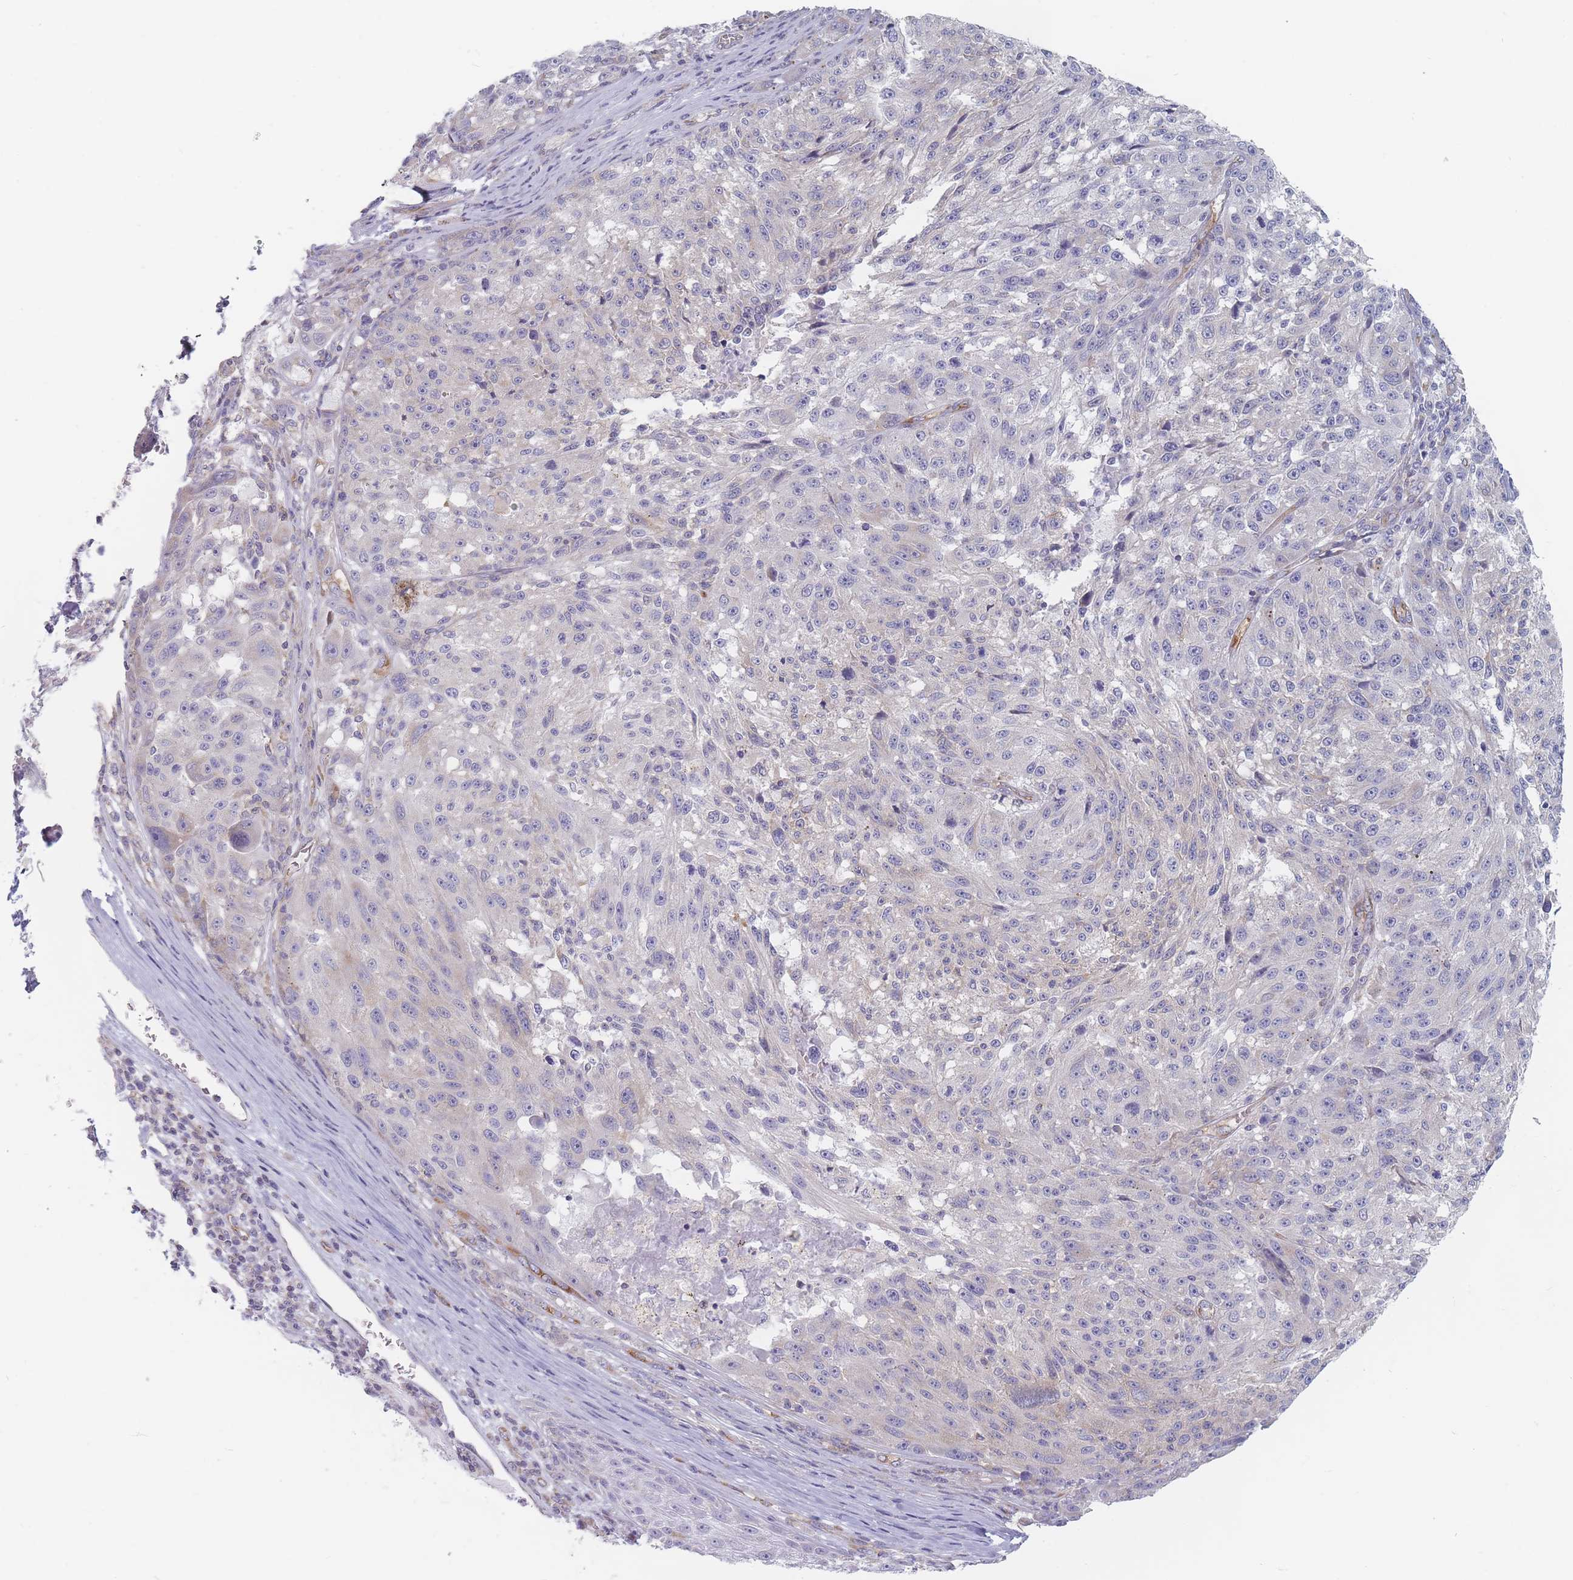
{"staining": {"intensity": "negative", "quantity": "none", "location": "none"}, "tissue": "melanoma", "cell_type": "Tumor cells", "image_type": "cancer", "snomed": [{"axis": "morphology", "description": "Malignant melanoma, NOS"}, {"axis": "topography", "description": "Skin"}], "caption": "There is no significant expression in tumor cells of malignant melanoma. The staining was performed using DAB to visualize the protein expression in brown, while the nuclei were stained in blue with hematoxylin (Magnification: 20x).", "gene": "MAP1S", "patient": {"sex": "male", "age": 53}}